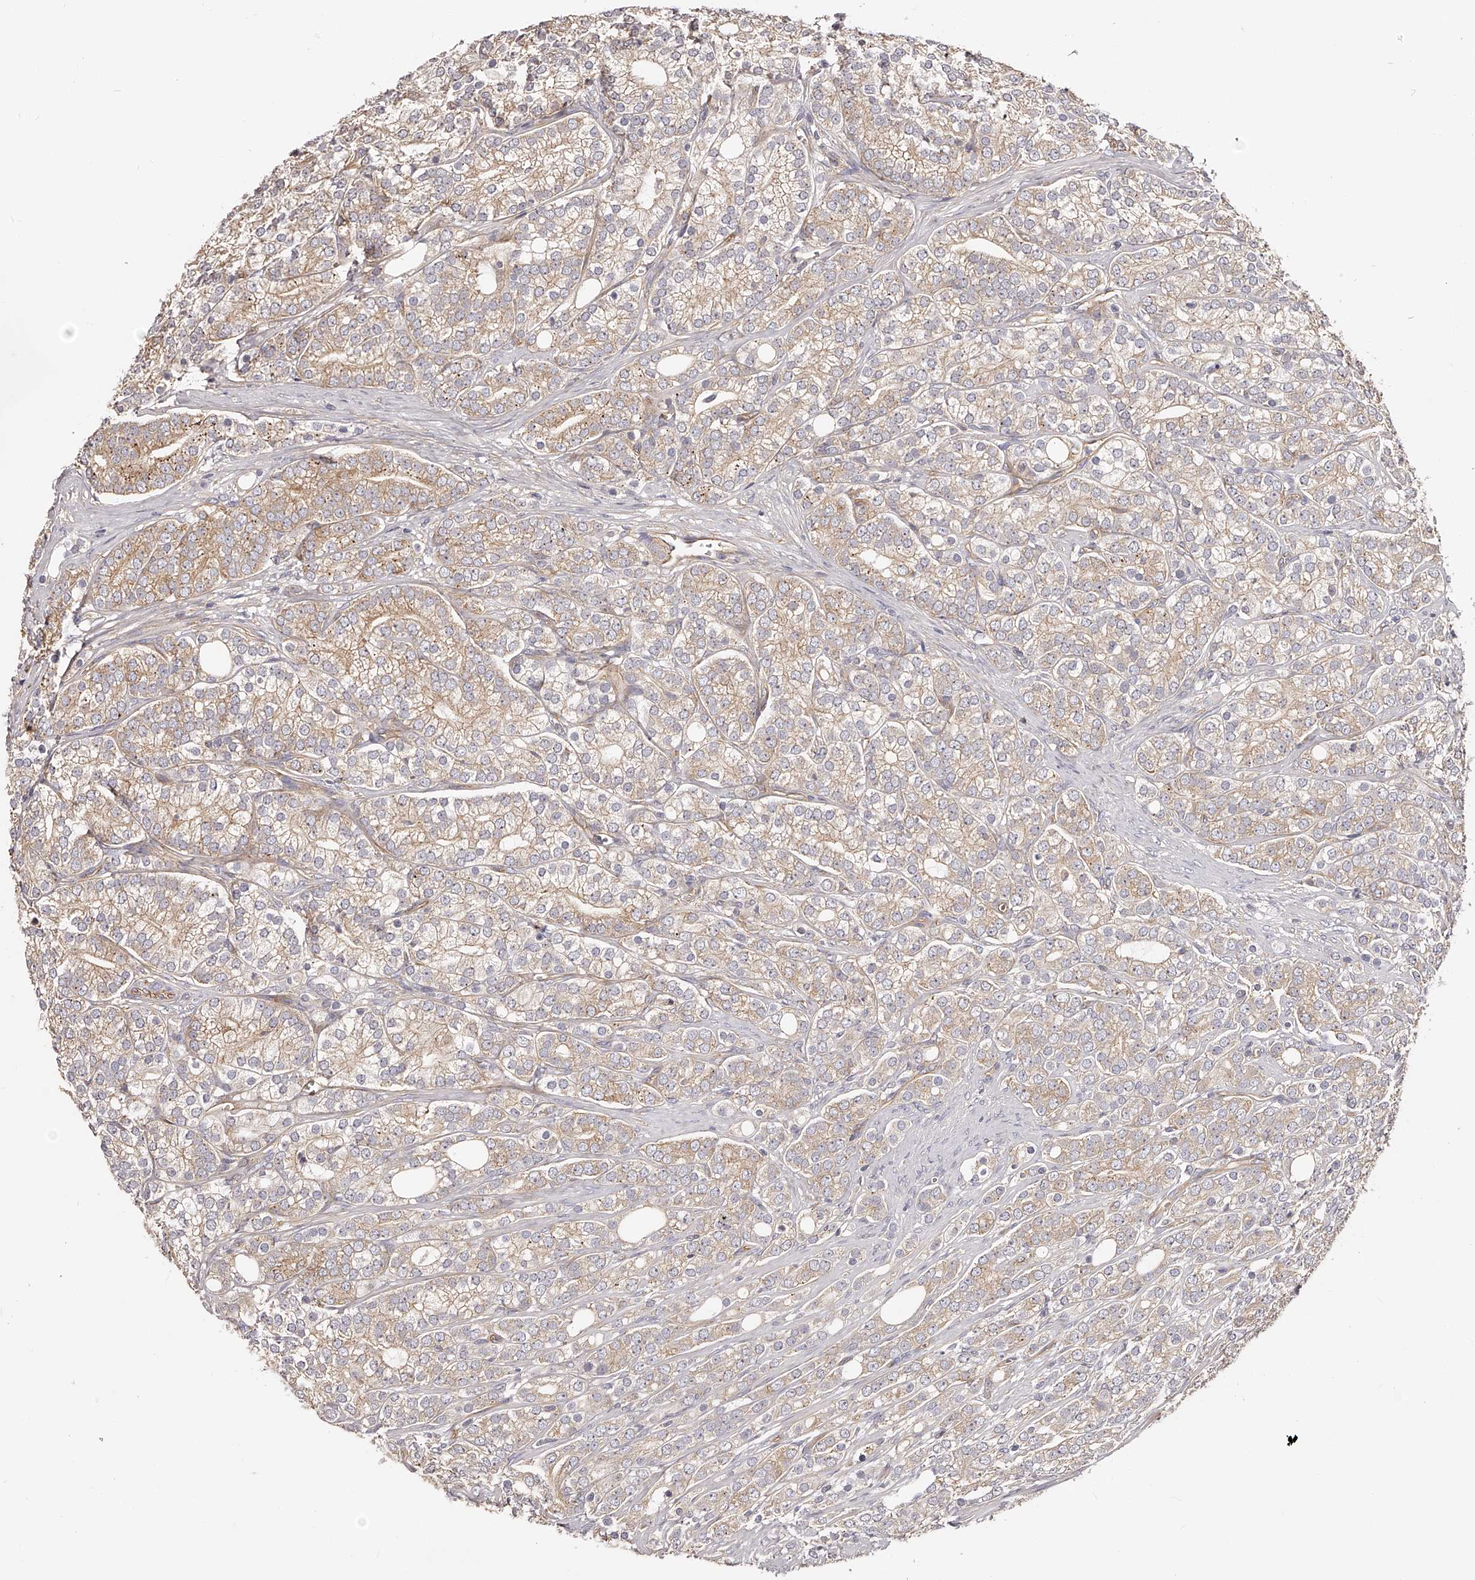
{"staining": {"intensity": "weak", "quantity": ">75%", "location": "cytoplasmic/membranous"}, "tissue": "prostate cancer", "cell_type": "Tumor cells", "image_type": "cancer", "snomed": [{"axis": "morphology", "description": "Adenocarcinoma, High grade"}, {"axis": "topography", "description": "Prostate"}], "caption": "Immunohistochemical staining of prostate adenocarcinoma (high-grade) demonstrates low levels of weak cytoplasmic/membranous positivity in approximately >75% of tumor cells.", "gene": "LTV1", "patient": {"sex": "male", "age": 57}}